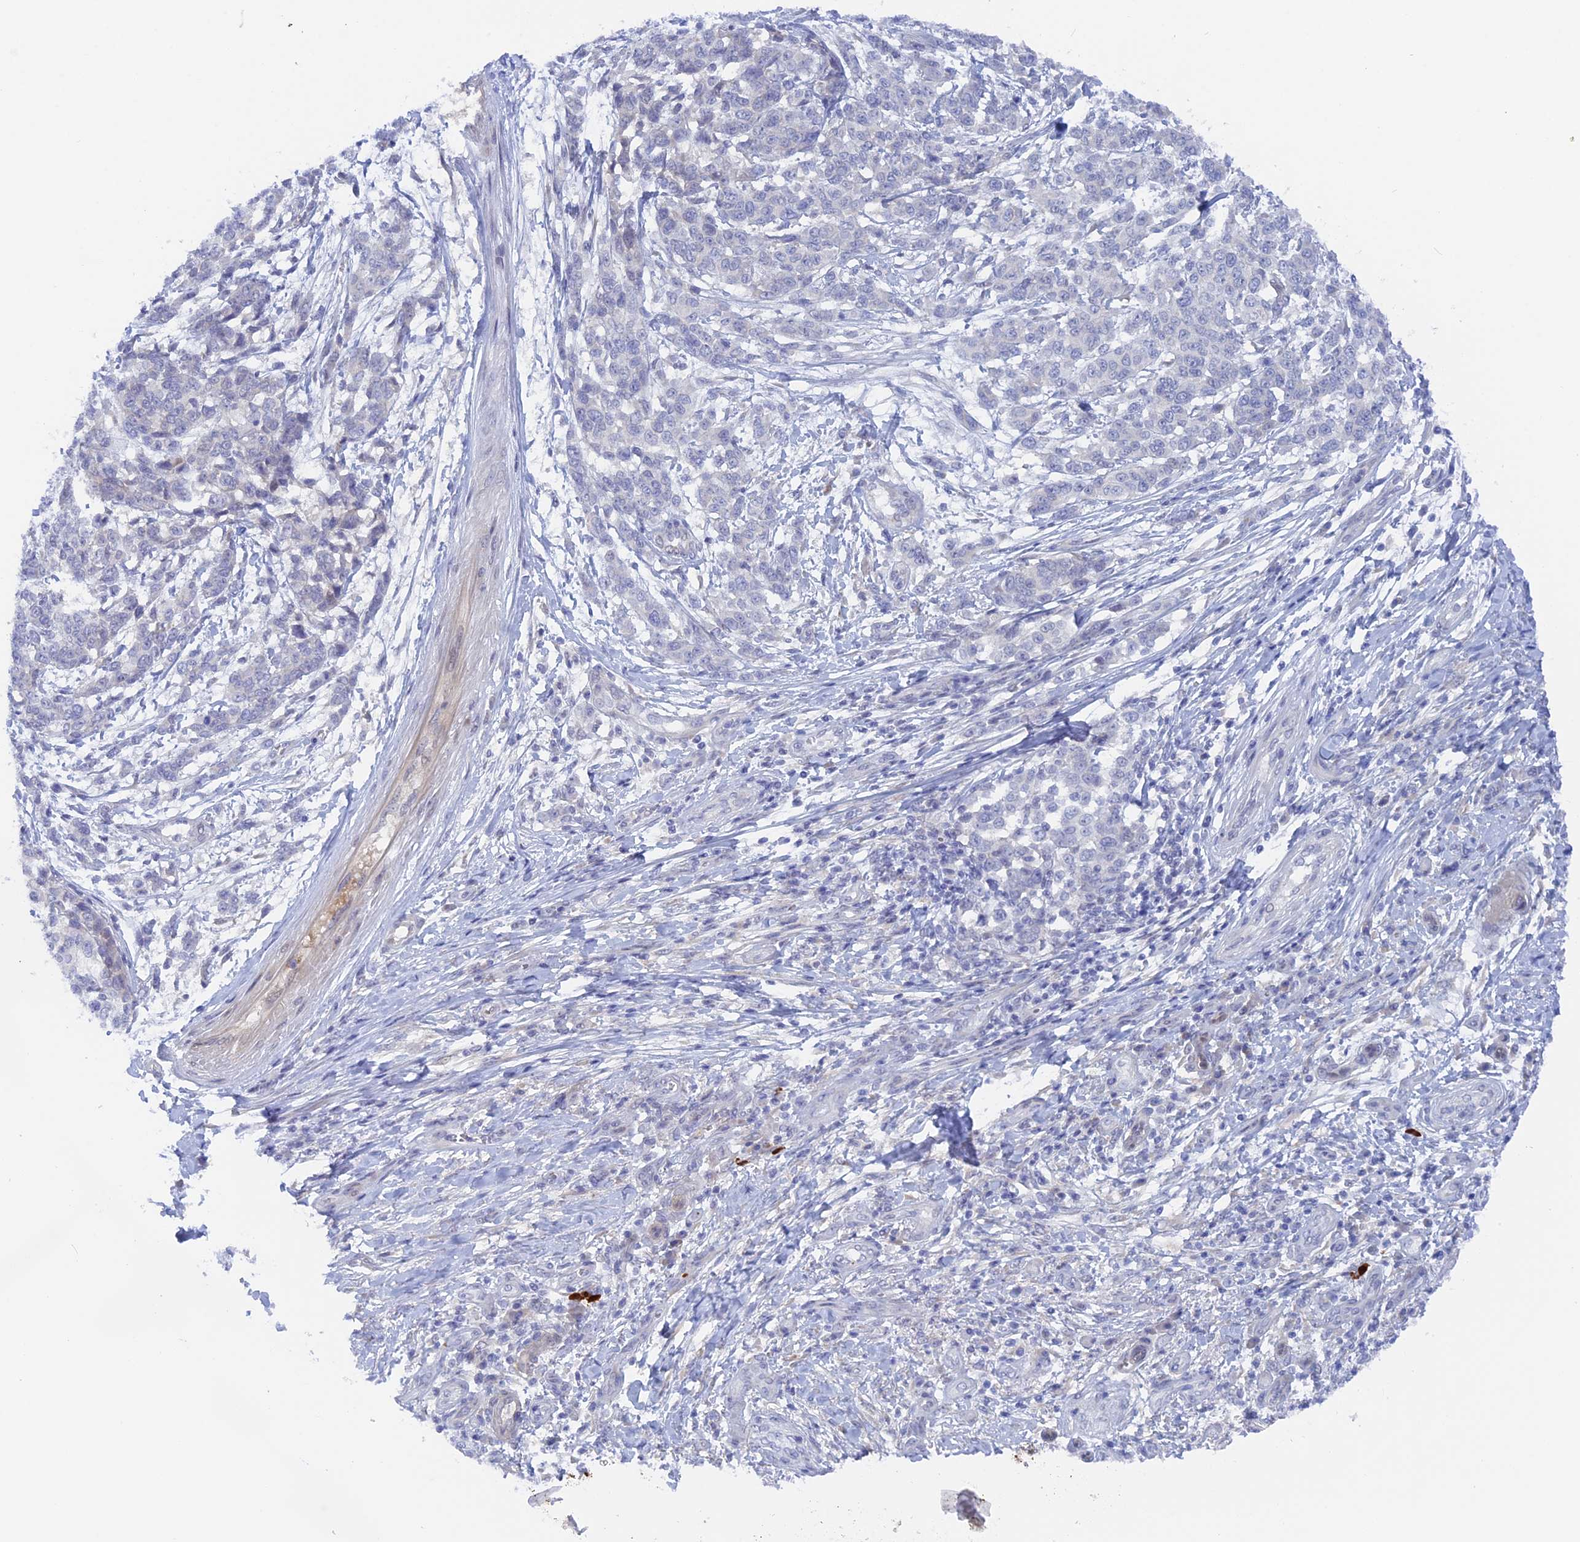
{"staining": {"intensity": "negative", "quantity": "none", "location": "none"}, "tissue": "melanoma", "cell_type": "Tumor cells", "image_type": "cancer", "snomed": [{"axis": "morphology", "description": "Malignant melanoma, NOS"}, {"axis": "topography", "description": "Skin"}], "caption": "High magnification brightfield microscopy of malignant melanoma stained with DAB (3,3'-diaminobenzidine) (brown) and counterstained with hematoxylin (blue): tumor cells show no significant positivity. (Stains: DAB immunohistochemistry with hematoxylin counter stain, Microscopy: brightfield microscopy at high magnification).", "gene": "DACT3", "patient": {"sex": "male", "age": 49}}